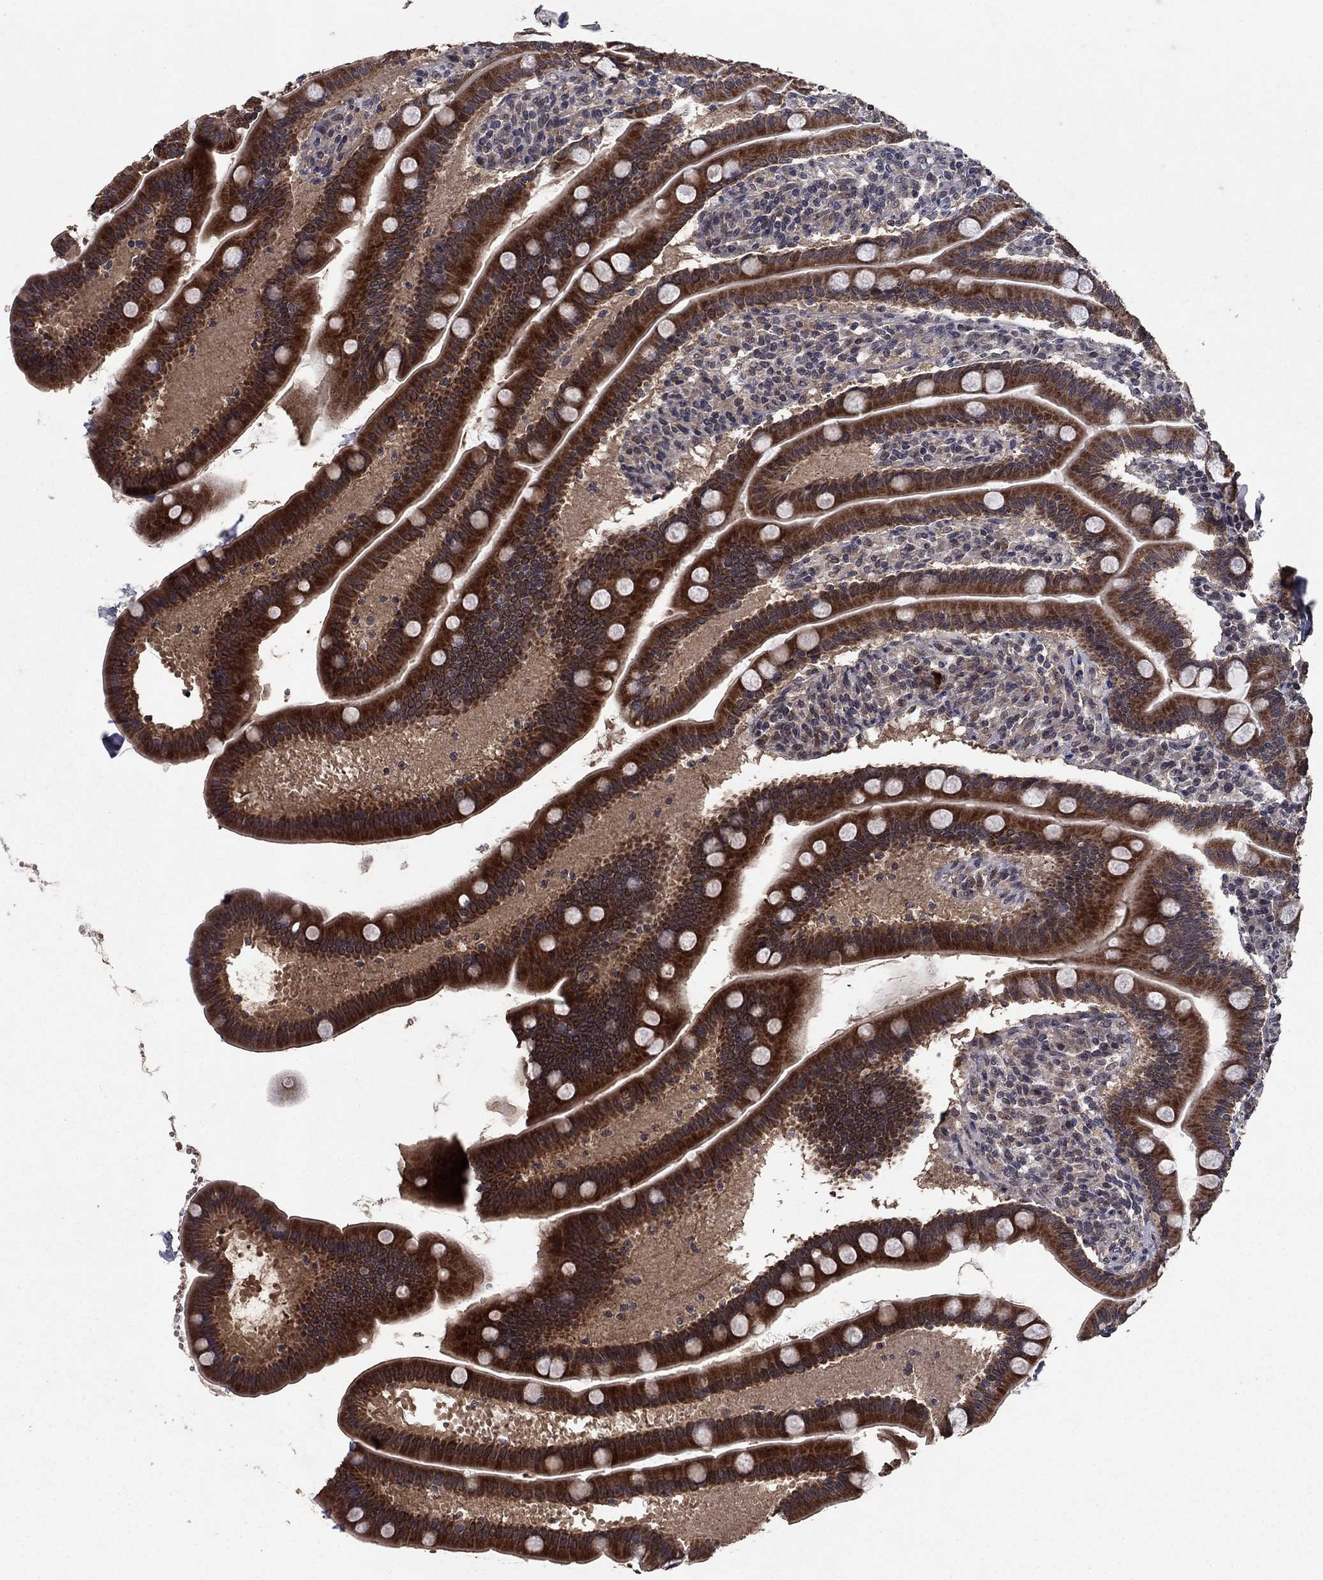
{"staining": {"intensity": "strong", "quantity": ">75%", "location": "cytoplasmic/membranous"}, "tissue": "small intestine", "cell_type": "Glandular cells", "image_type": "normal", "snomed": [{"axis": "morphology", "description": "Normal tissue, NOS"}, {"axis": "topography", "description": "Small intestine"}], "caption": "A micrograph of small intestine stained for a protein reveals strong cytoplasmic/membranous brown staining in glandular cells. (Stains: DAB (3,3'-diaminobenzidine) in brown, nuclei in blue, Microscopy: brightfield microscopy at high magnification).", "gene": "DHRS1", "patient": {"sex": "male", "age": 66}}